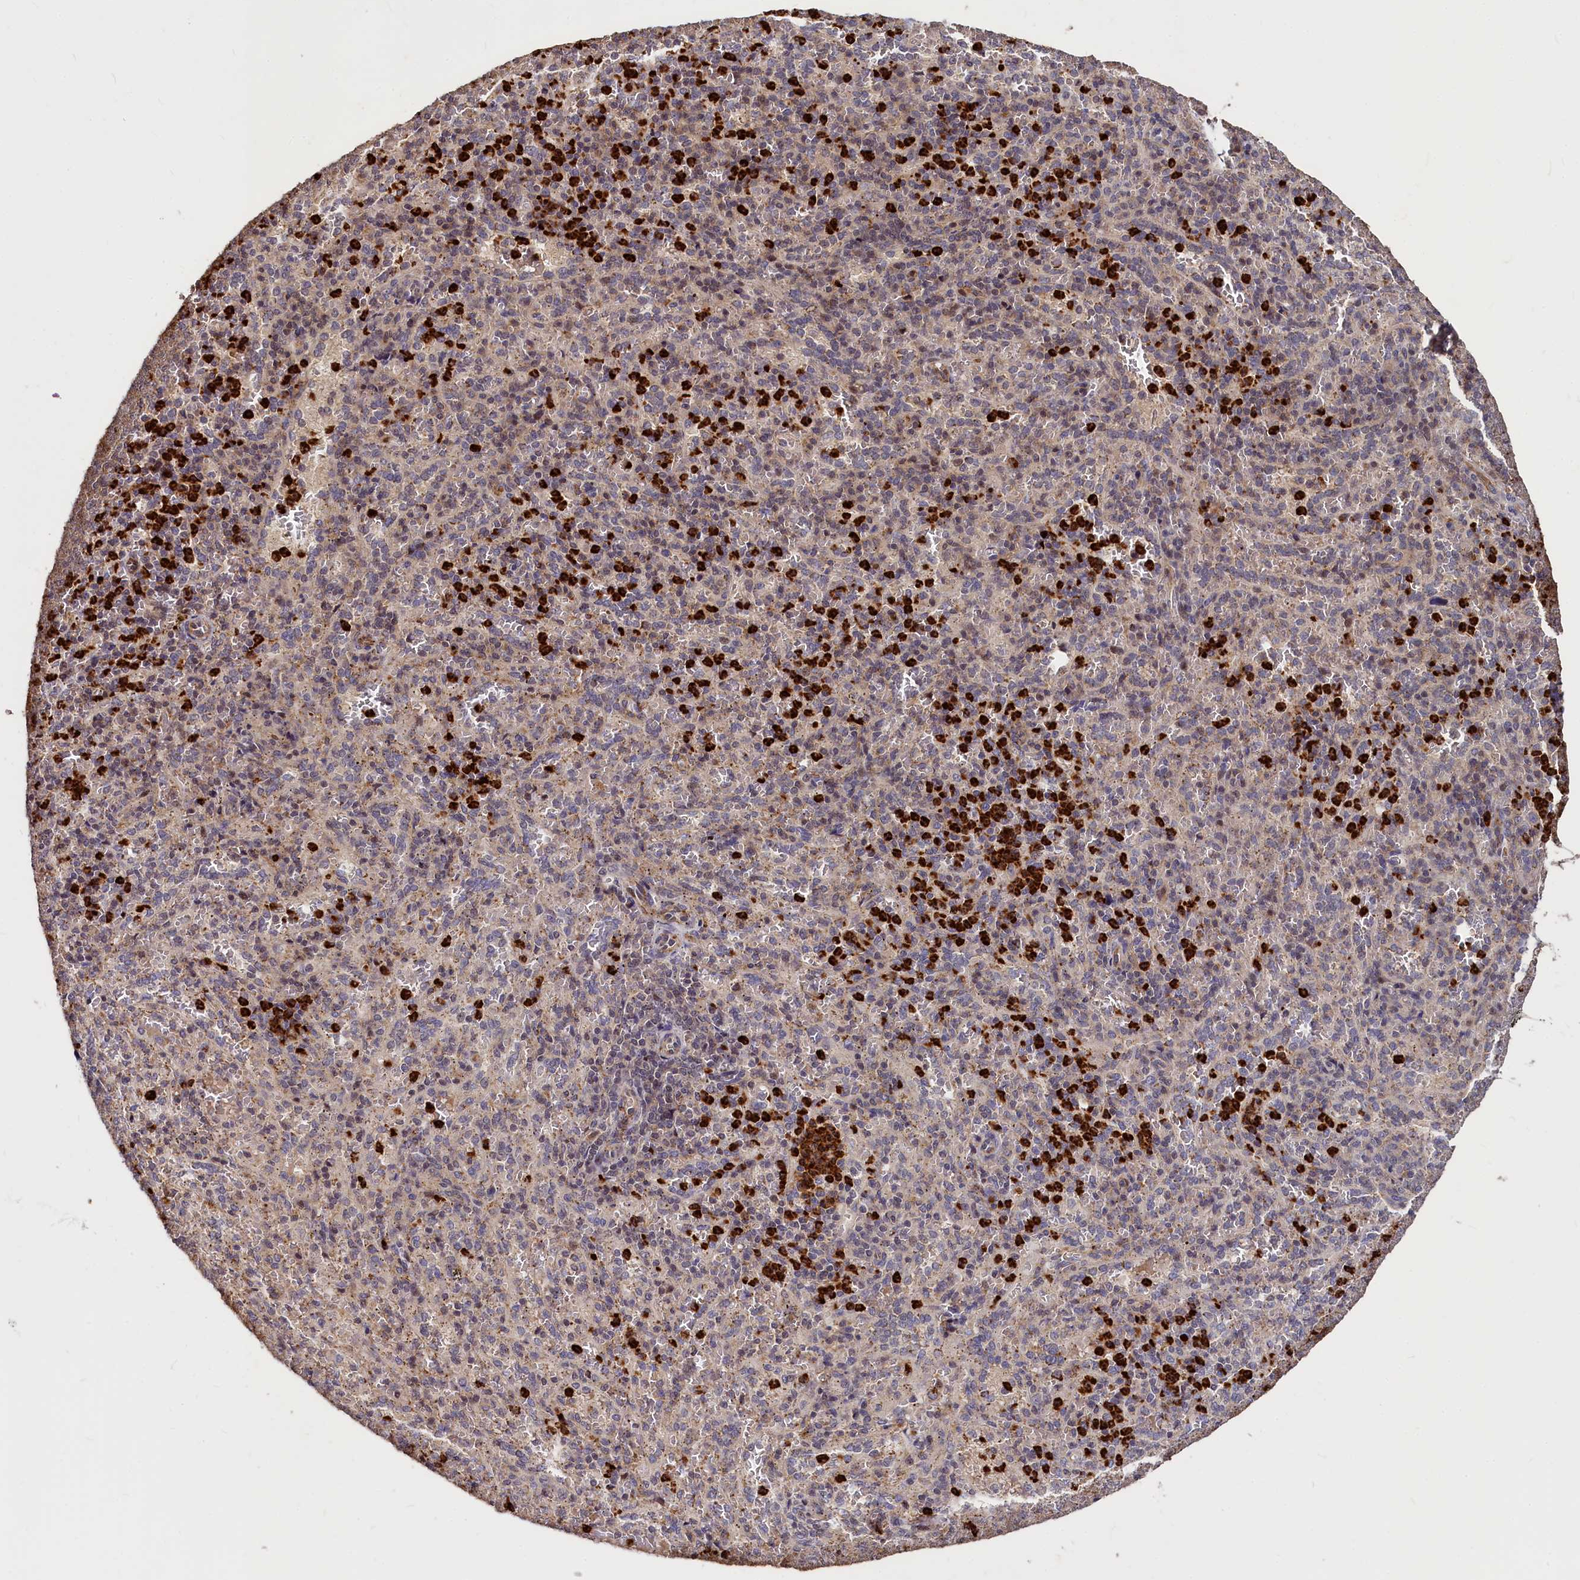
{"staining": {"intensity": "strong", "quantity": "<25%", "location": "cytoplasmic/membranous"}, "tissue": "spleen", "cell_type": "Cells in red pulp", "image_type": "normal", "snomed": [{"axis": "morphology", "description": "Normal tissue, NOS"}, {"axis": "topography", "description": "Spleen"}], "caption": "High-power microscopy captured an IHC histopathology image of normal spleen, revealing strong cytoplasmic/membranous expression in approximately <25% of cells in red pulp.", "gene": "ATG101", "patient": {"sex": "female", "age": 21}}